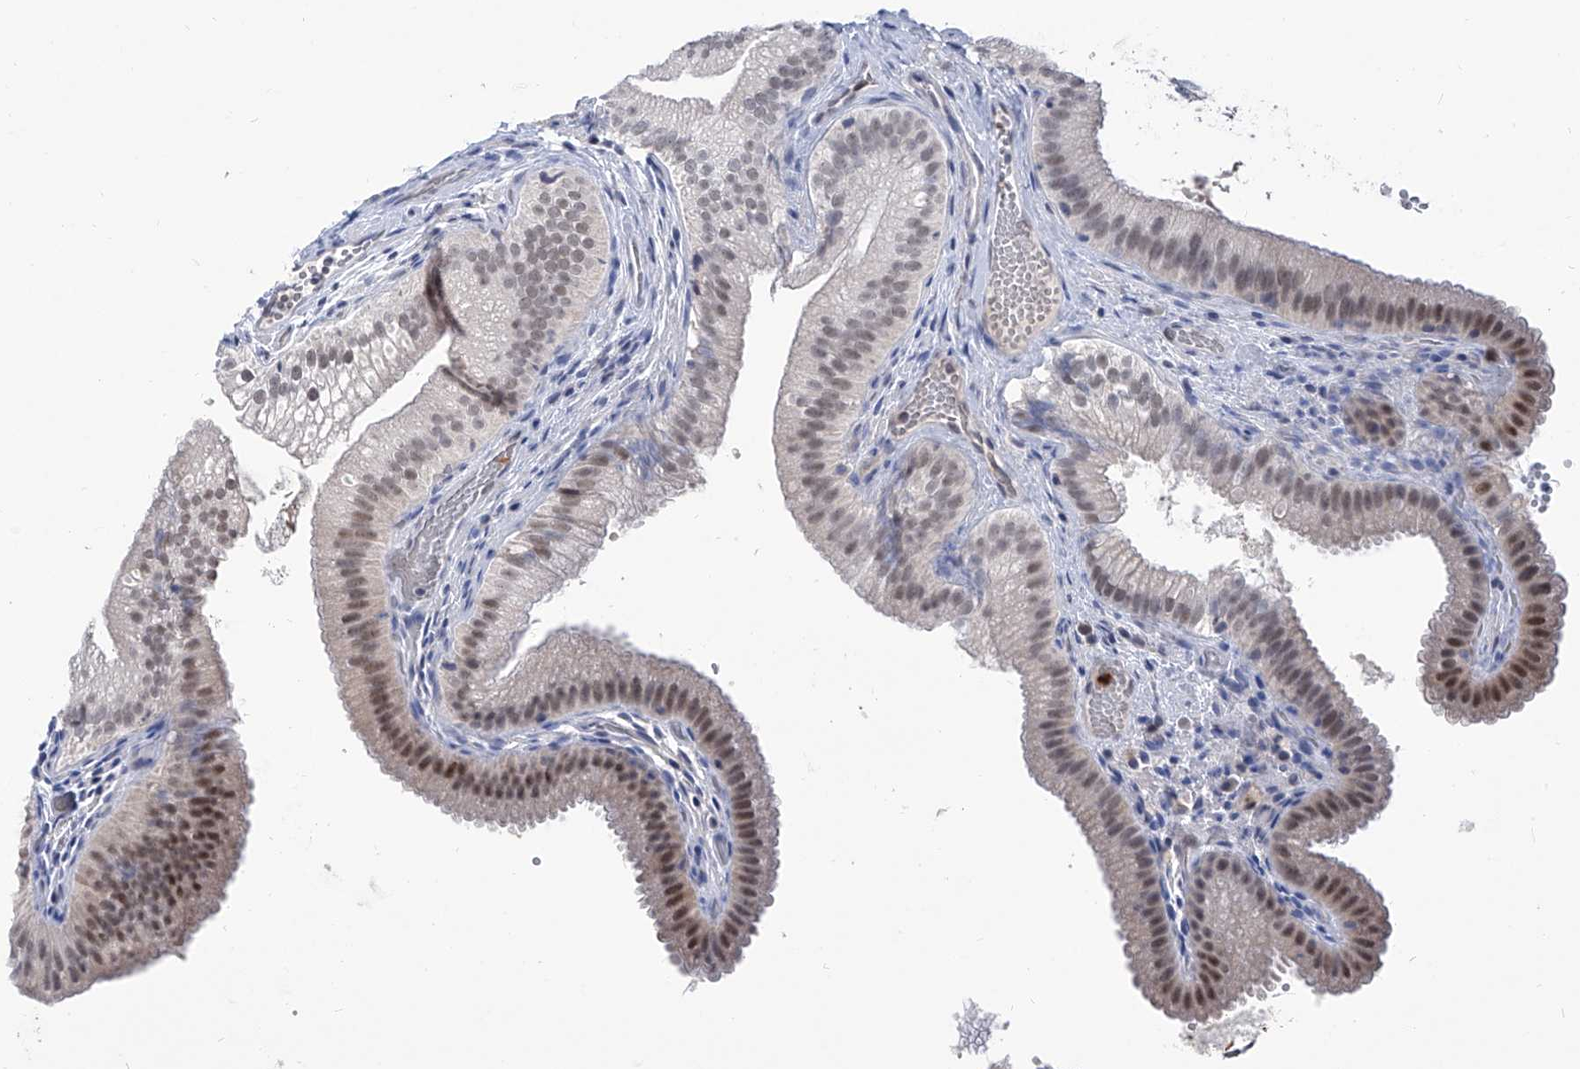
{"staining": {"intensity": "moderate", "quantity": "<25%", "location": "nuclear"}, "tissue": "gallbladder", "cell_type": "Glandular cells", "image_type": "normal", "snomed": [{"axis": "morphology", "description": "Normal tissue, NOS"}, {"axis": "topography", "description": "Gallbladder"}], "caption": "Immunohistochemistry histopathology image of unremarkable human gallbladder stained for a protein (brown), which reveals low levels of moderate nuclear staining in approximately <25% of glandular cells.", "gene": "PHF20", "patient": {"sex": "female", "age": 30}}